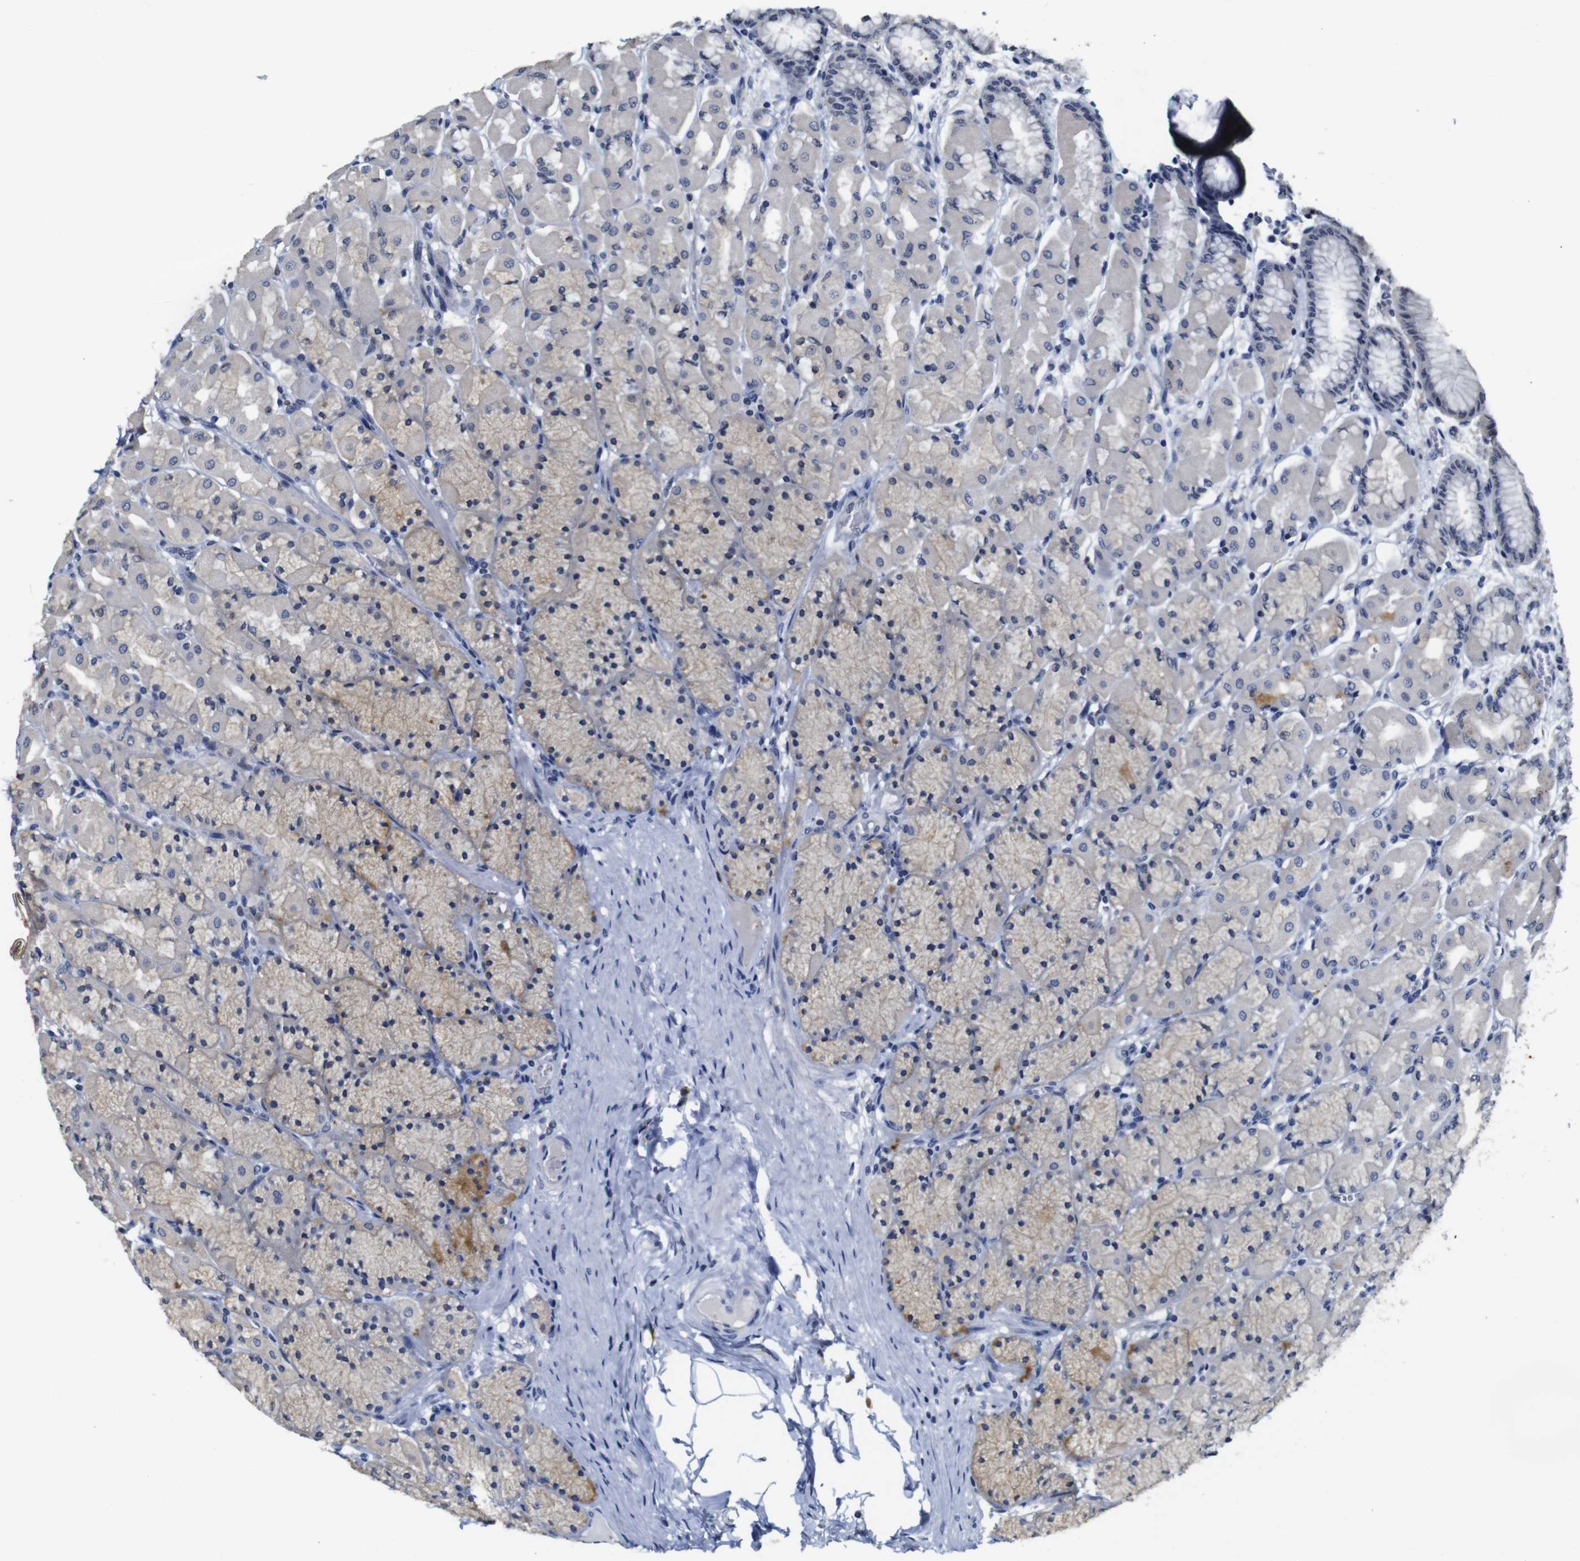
{"staining": {"intensity": "moderate", "quantity": "<25%", "location": "cytoplasmic/membranous"}, "tissue": "stomach", "cell_type": "Glandular cells", "image_type": "normal", "snomed": [{"axis": "morphology", "description": "Normal tissue, NOS"}, {"axis": "topography", "description": "Stomach, upper"}], "caption": "An immunohistochemistry photomicrograph of unremarkable tissue is shown. Protein staining in brown labels moderate cytoplasmic/membranous positivity in stomach within glandular cells. The protein of interest is stained brown, and the nuclei are stained in blue (DAB (3,3'-diaminobenzidine) IHC with brightfield microscopy, high magnification).", "gene": "NTRK3", "patient": {"sex": "female", "age": 56}}